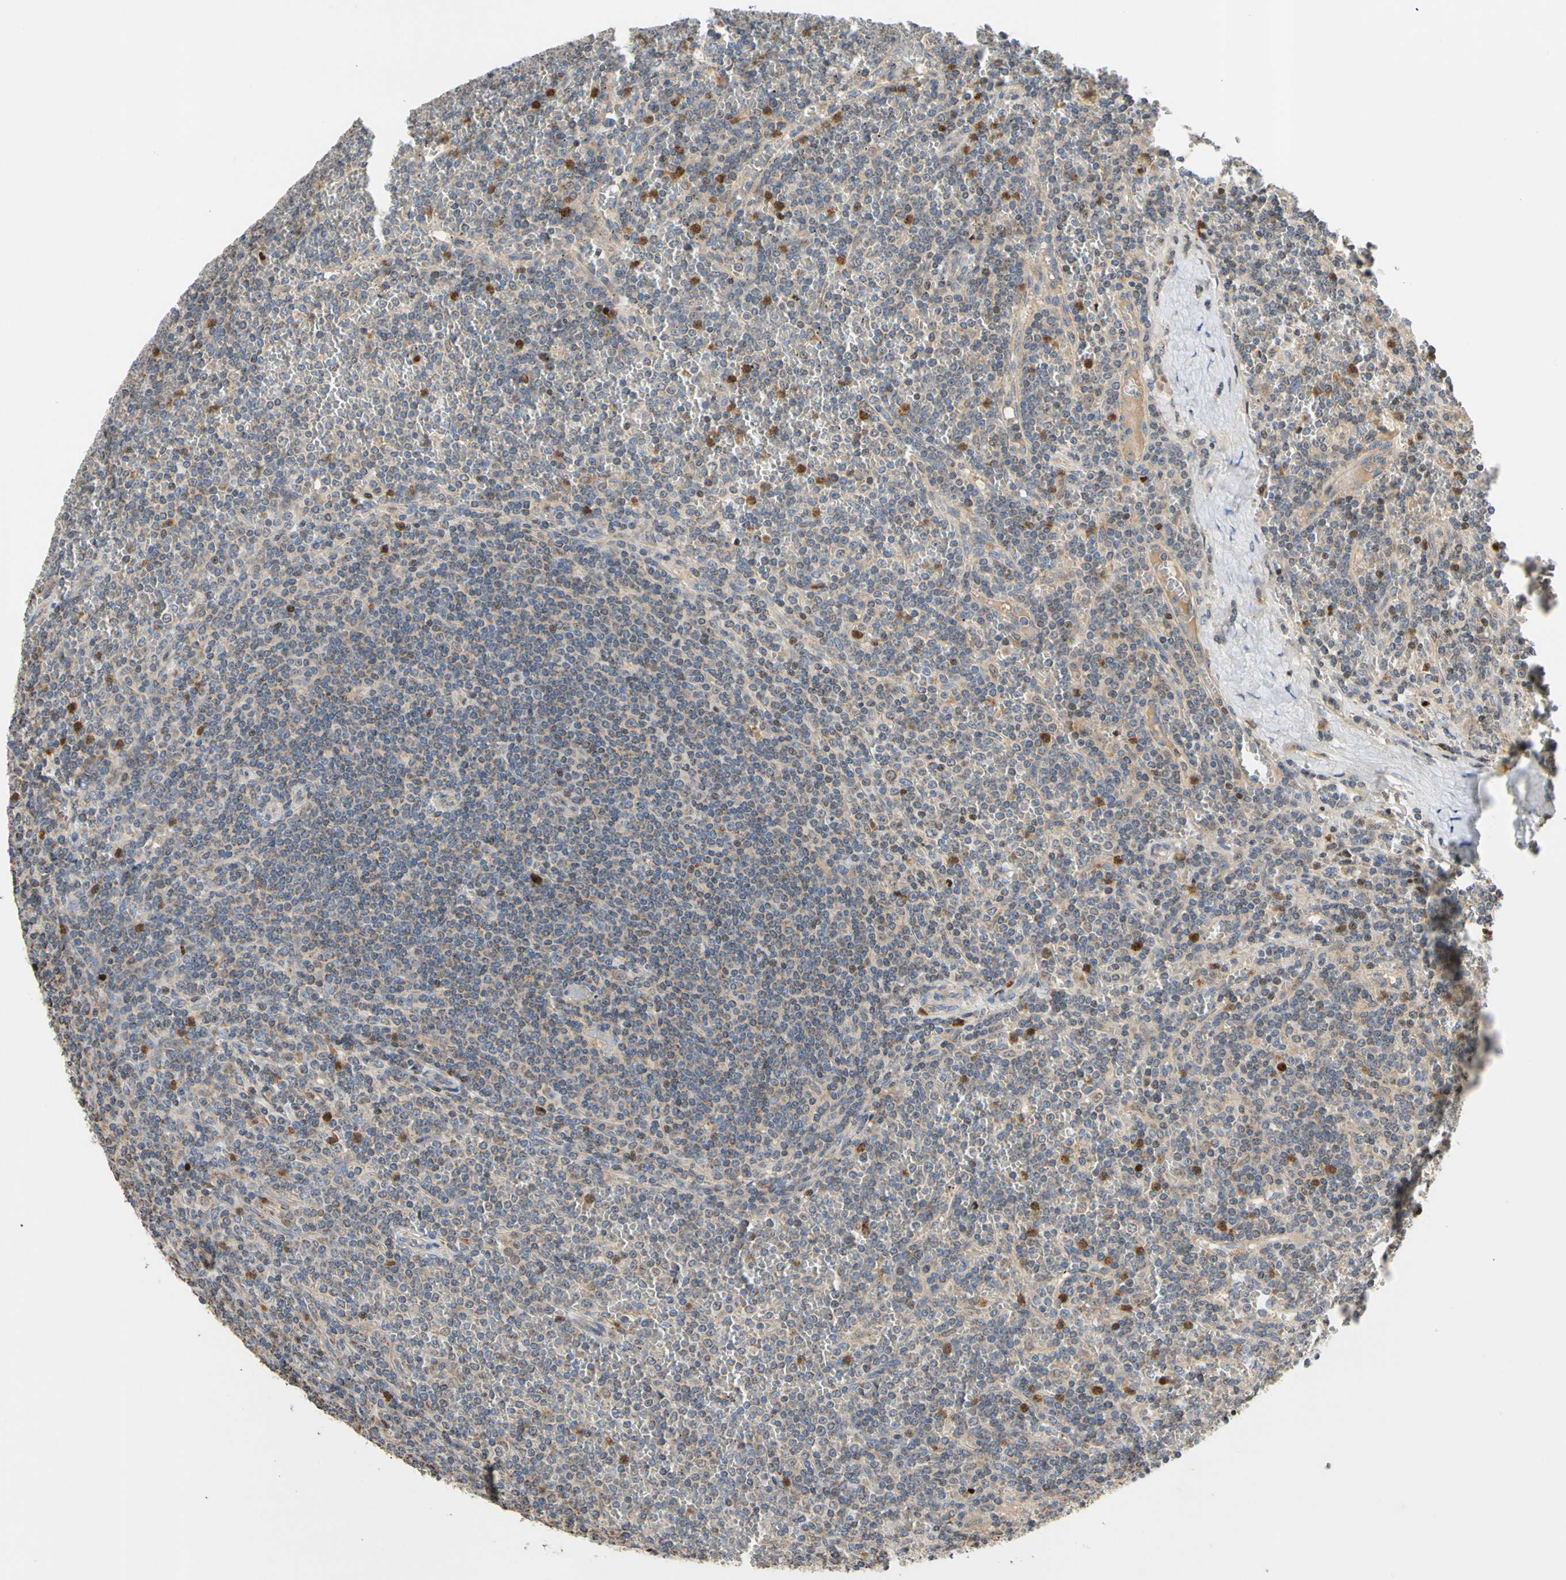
{"staining": {"intensity": "weak", "quantity": "<25%", "location": "cytoplasmic/membranous"}, "tissue": "lymphoma", "cell_type": "Tumor cells", "image_type": "cancer", "snomed": [{"axis": "morphology", "description": "Malignant lymphoma, non-Hodgkin's type, Low grade"}, {"axis": "topography", "description": "Spleen"}], "caption": "Immunohistochemistry micrograph of lymphoma stained for a protein (brown), which reveals no positivity in tumor cells.", "gene": "IP6K2", "patient": {"sex": "female", "age": 19}}